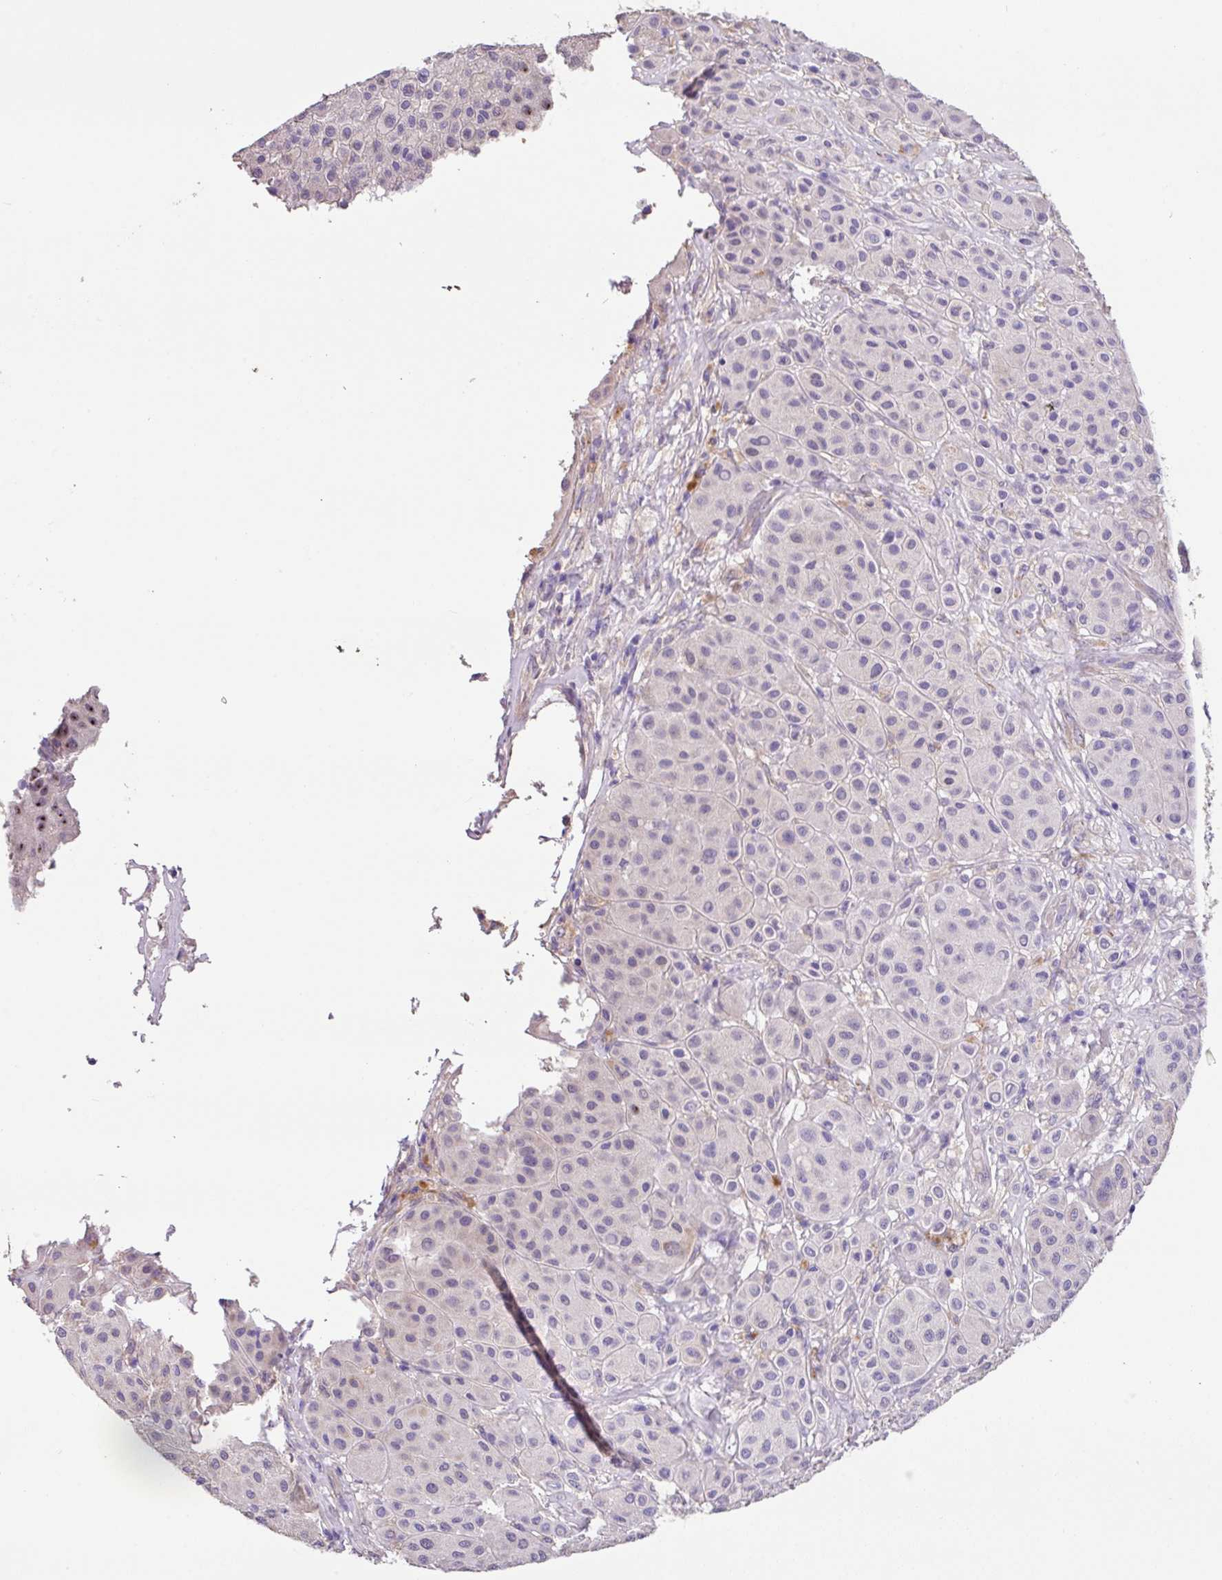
{"staining": {"intensity": "negative", "quantity": "none", "location": "none"}, "tissue": "melanoma", "cell_type": "Tumor cells", "image_type": "cancer", "snomed": [{"axis": "morphology", "description": "Malignant melanoma, Metastatic site"}, {"axis": "topography", "description": "Smooth muscle"}], "caption": "The immunohistochemistry (IHC) histopathology image has no significant expression in tumor cells of malignant melanoma (metastatic site) tissue.", "gene": "ZG16", "patient": {"sex": "male", "age": 41}}